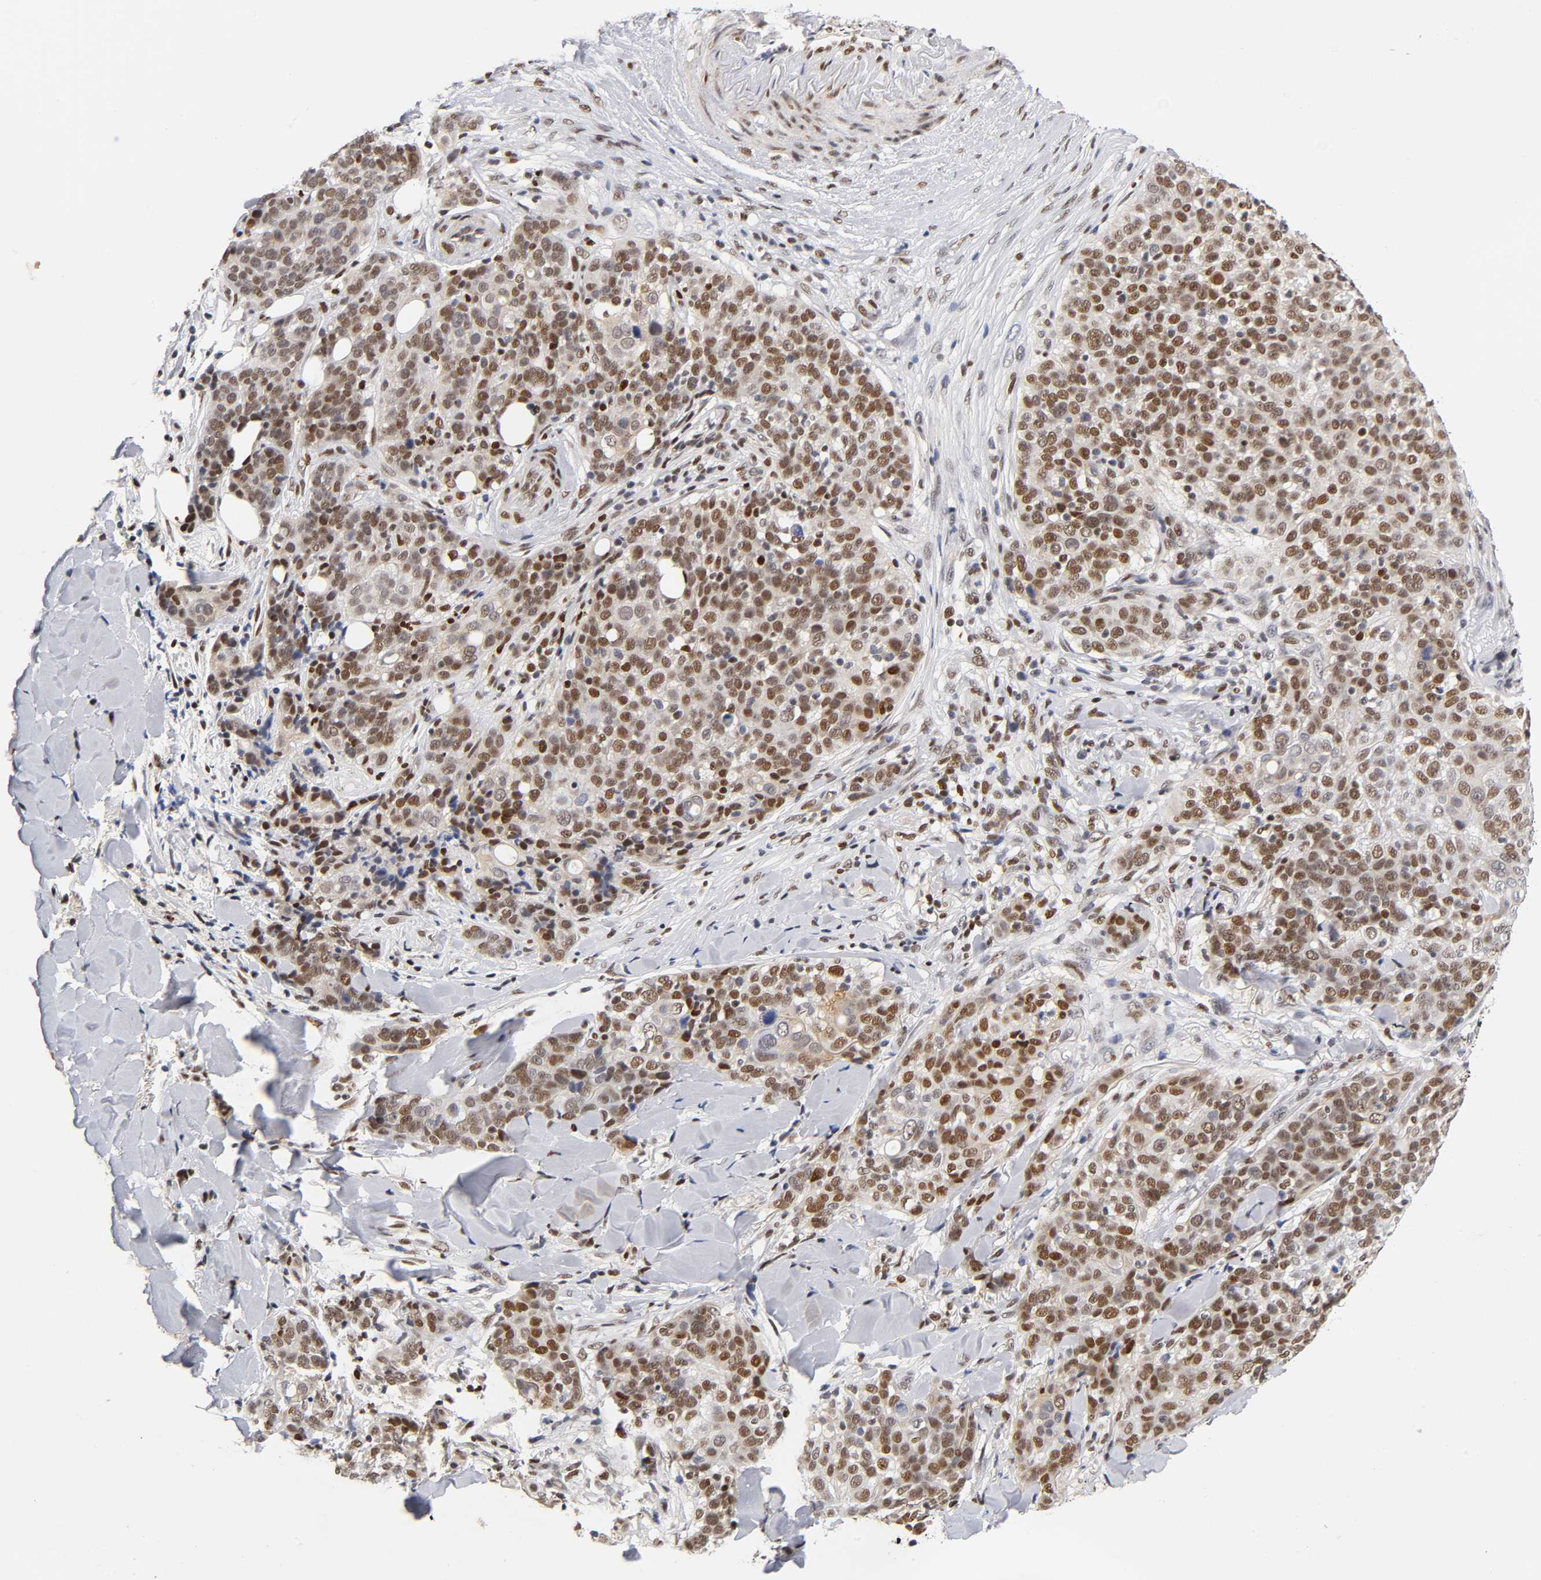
{"staining": {"intensity": "moderate", "quantity": ">75%", "location": "nuclear"}, "tissue": "skin cancer", "cell_type": "Tumor cells", "image_type": "cancer", "snomed": [{"axis": "morphology", "description": "Normal tissue, NOS"}, {"axis": "morphology", "description": "Squamous cell carcinoma, NOS"}, {"axis": "topography", "description": "Skin"}], "caption": "Moderate nuclear expression for a protein is seen in about >75% of tumor cells of squamous cell carcinoma (skin) using IHC.", "gene": "NR3C1", "patient": {"sex": "female", "age": 83}}